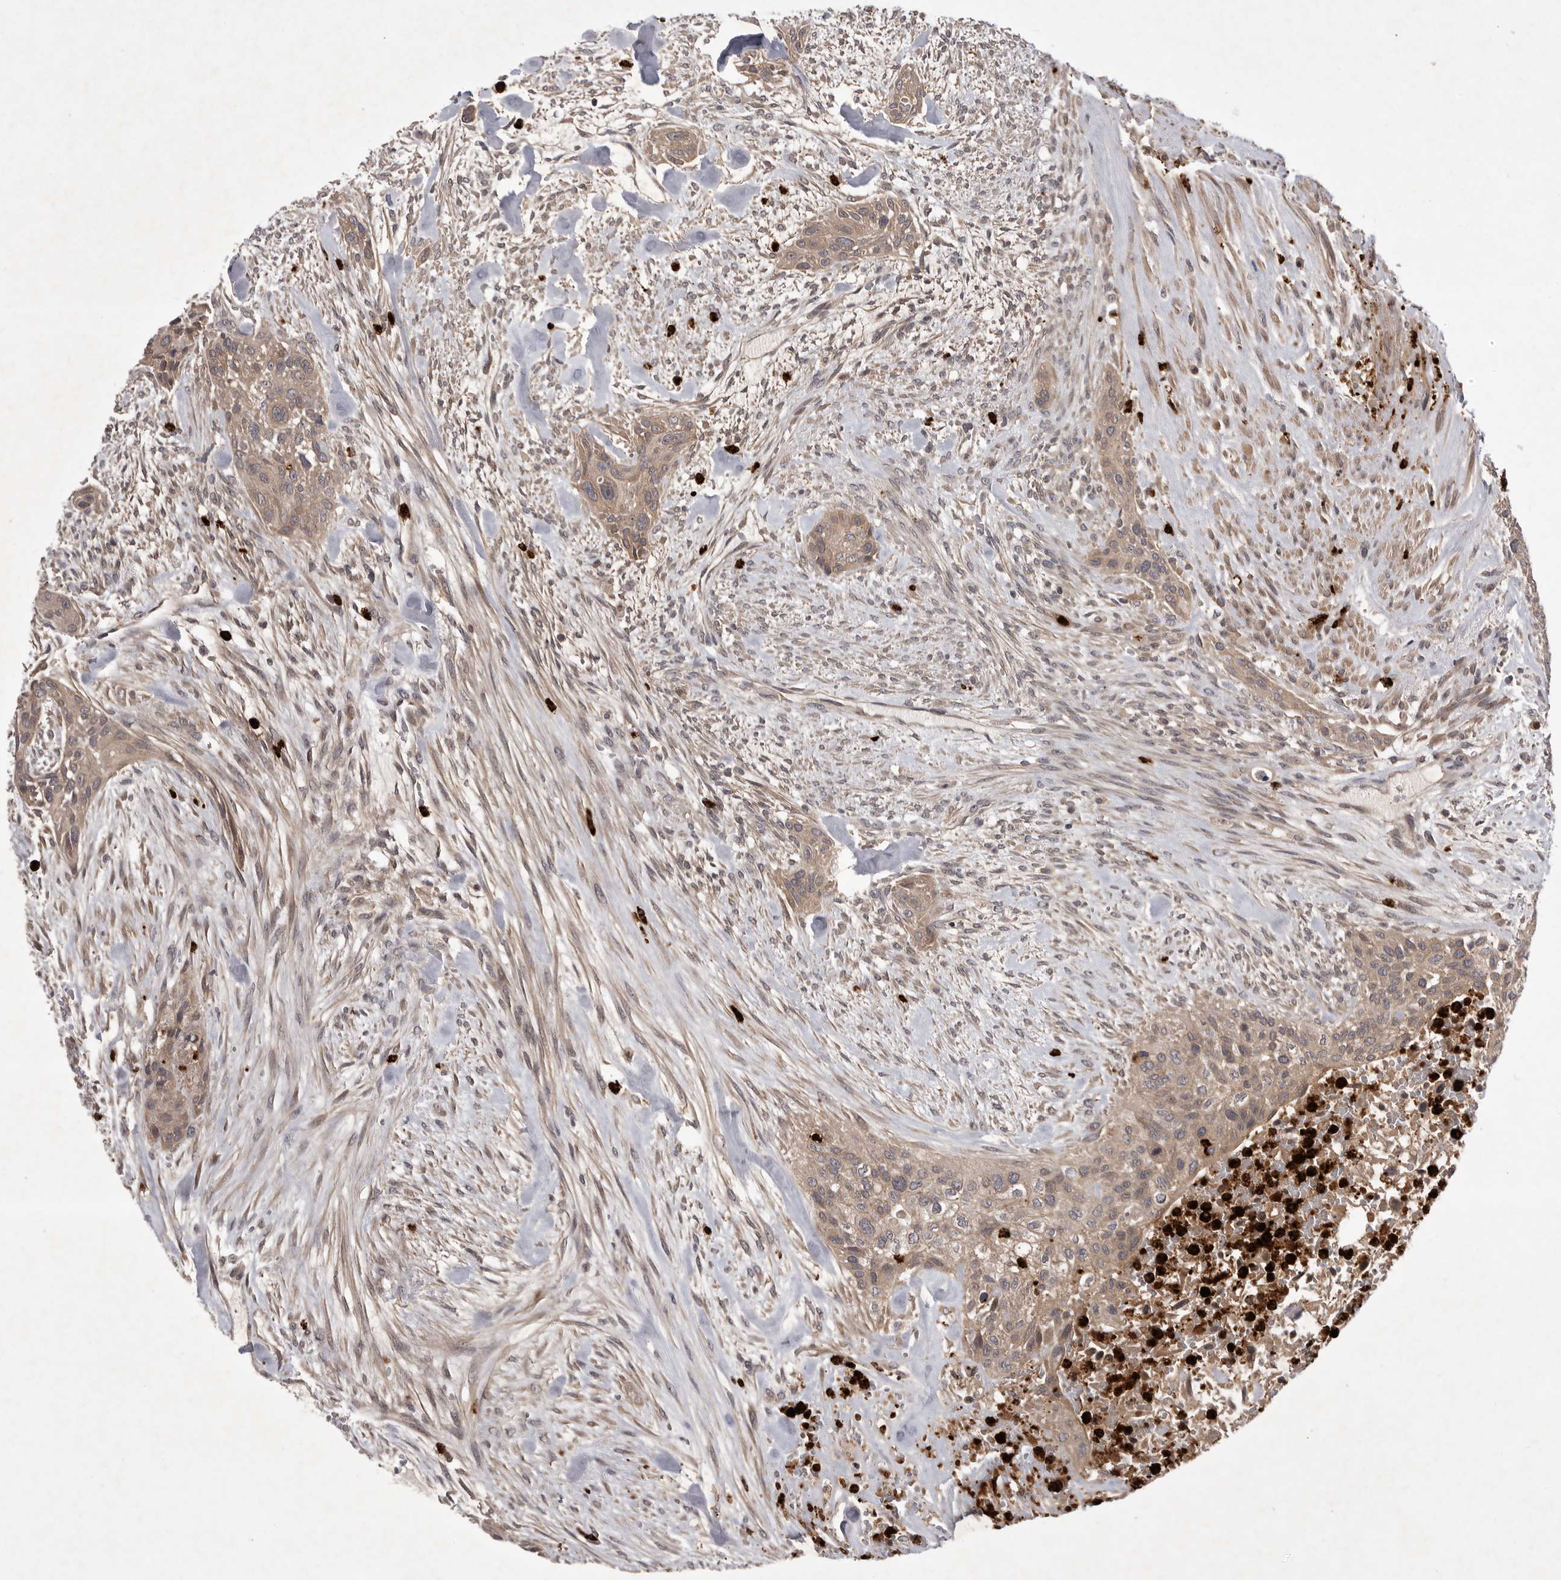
{"staining": {"intensity": "weak", "quantity": ">75%", "location": "cytoplasmic/membranous"}, "tissue": "urothelial cancer", "cell_type": "Tumor cells", "image_type": "cancer", "snomed": [{"axis": "morphology", "description": "Urothelial carcinoma, High grade"}, {"axis": "topography", "description": "Urinary bladder"}], "caption": "DAB (3,3'-diaminobenzidine) immunohistochemical staining of high-grade urothelial carcinoma displays weak cytoplasmic/membranous protein expression in approximately >75% of tumor cells.", "gene": "UBE3D", "patient": {"sex": "male", "age": 35}}